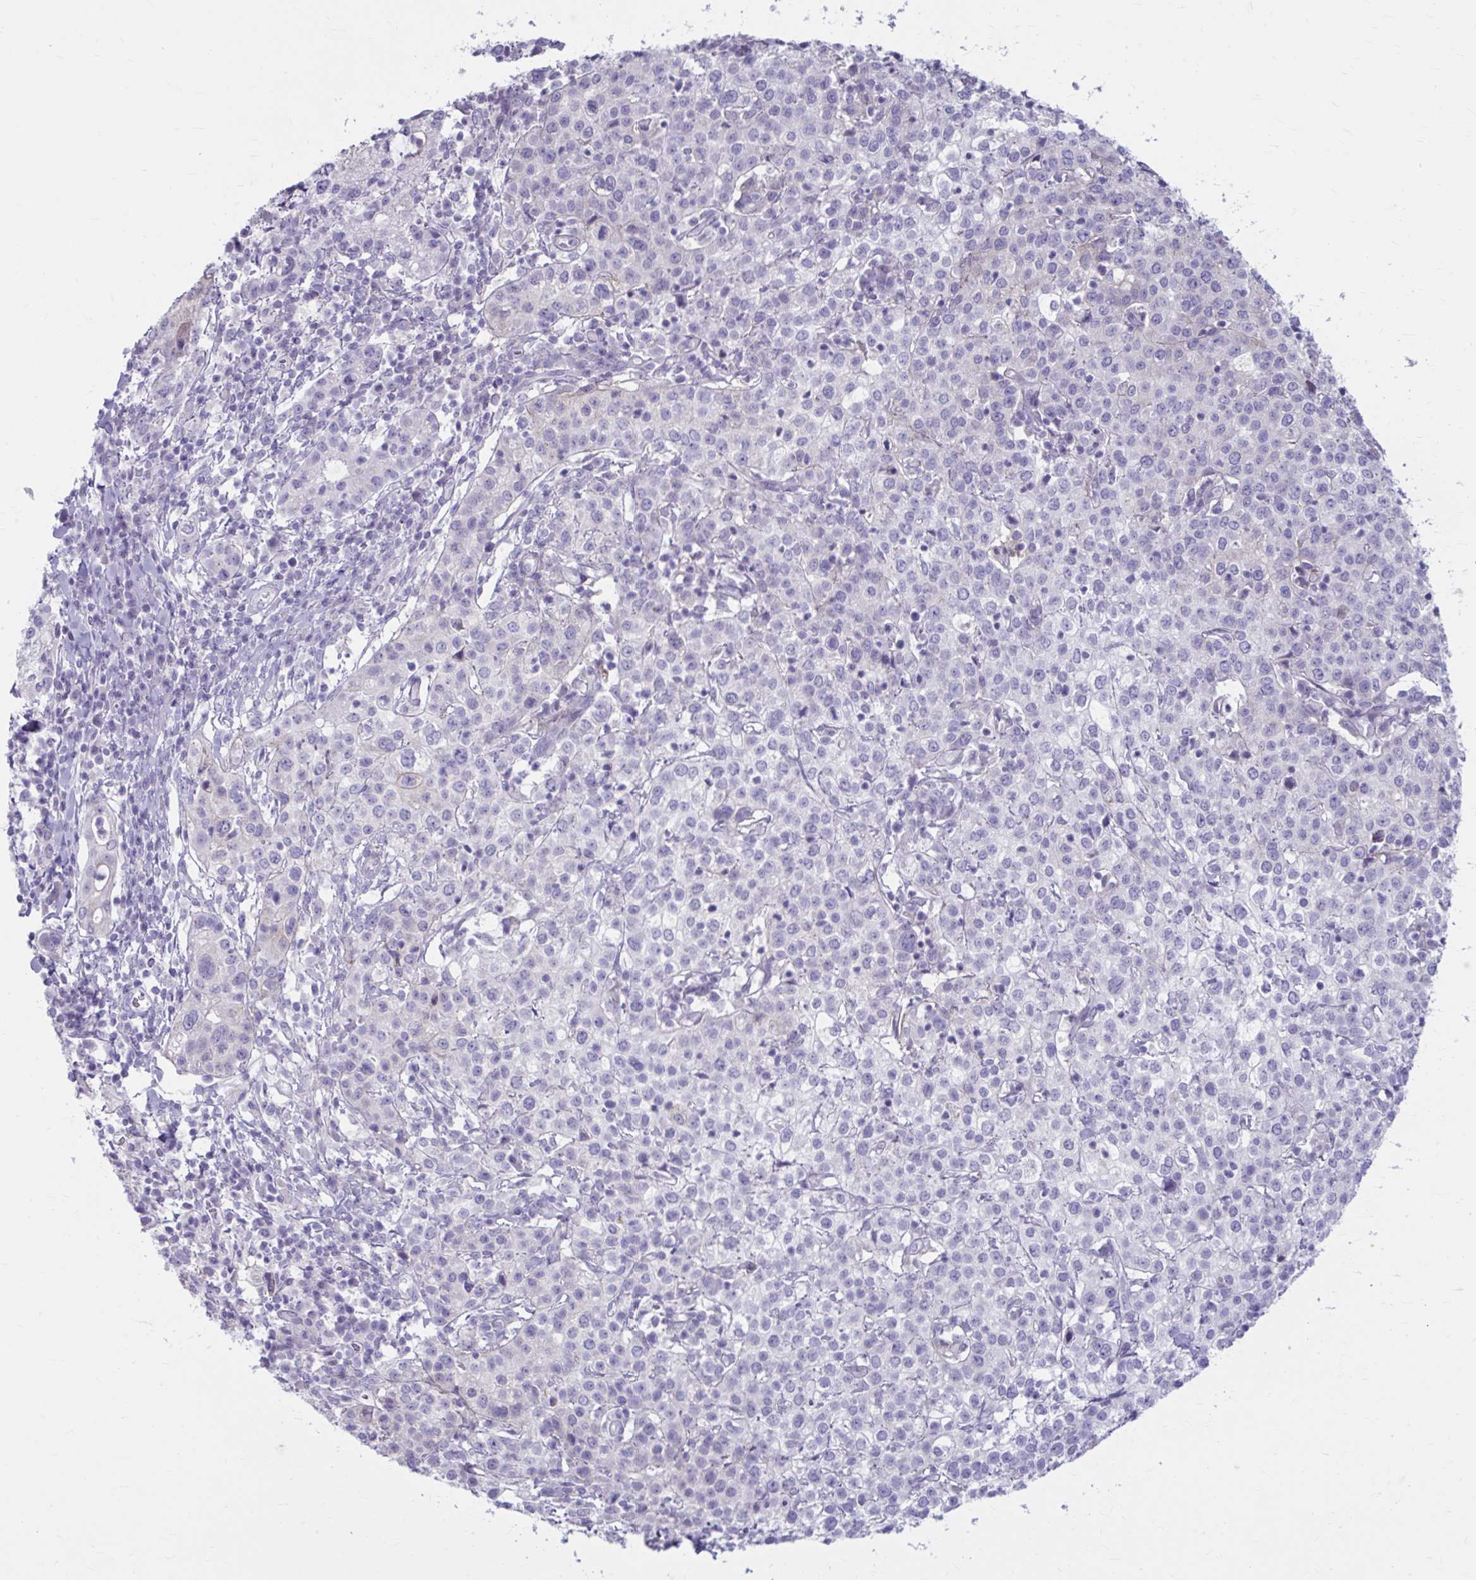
{"staining": {"intensity": "negative", "quantity": "none", "location": "none"}, "tissue": "cervical cancer", "cell_type": "Tumor cells", "image_type": "cancer", "snomed": [{"axis": "morphology", "description": "Normal tissue, NOS"}, {"axis": "morphology", "description": "Adenocarcinoma, NOS"}, {"axis": "topography", "description": "Cervix"}], "caption": "This is an immunohistochemistry micrograph of human adenocarcinoma (cervical). There is no staining in tumor cells.", "gene": "MSMO1", "patient": {"sex": "female", "age": 44}}